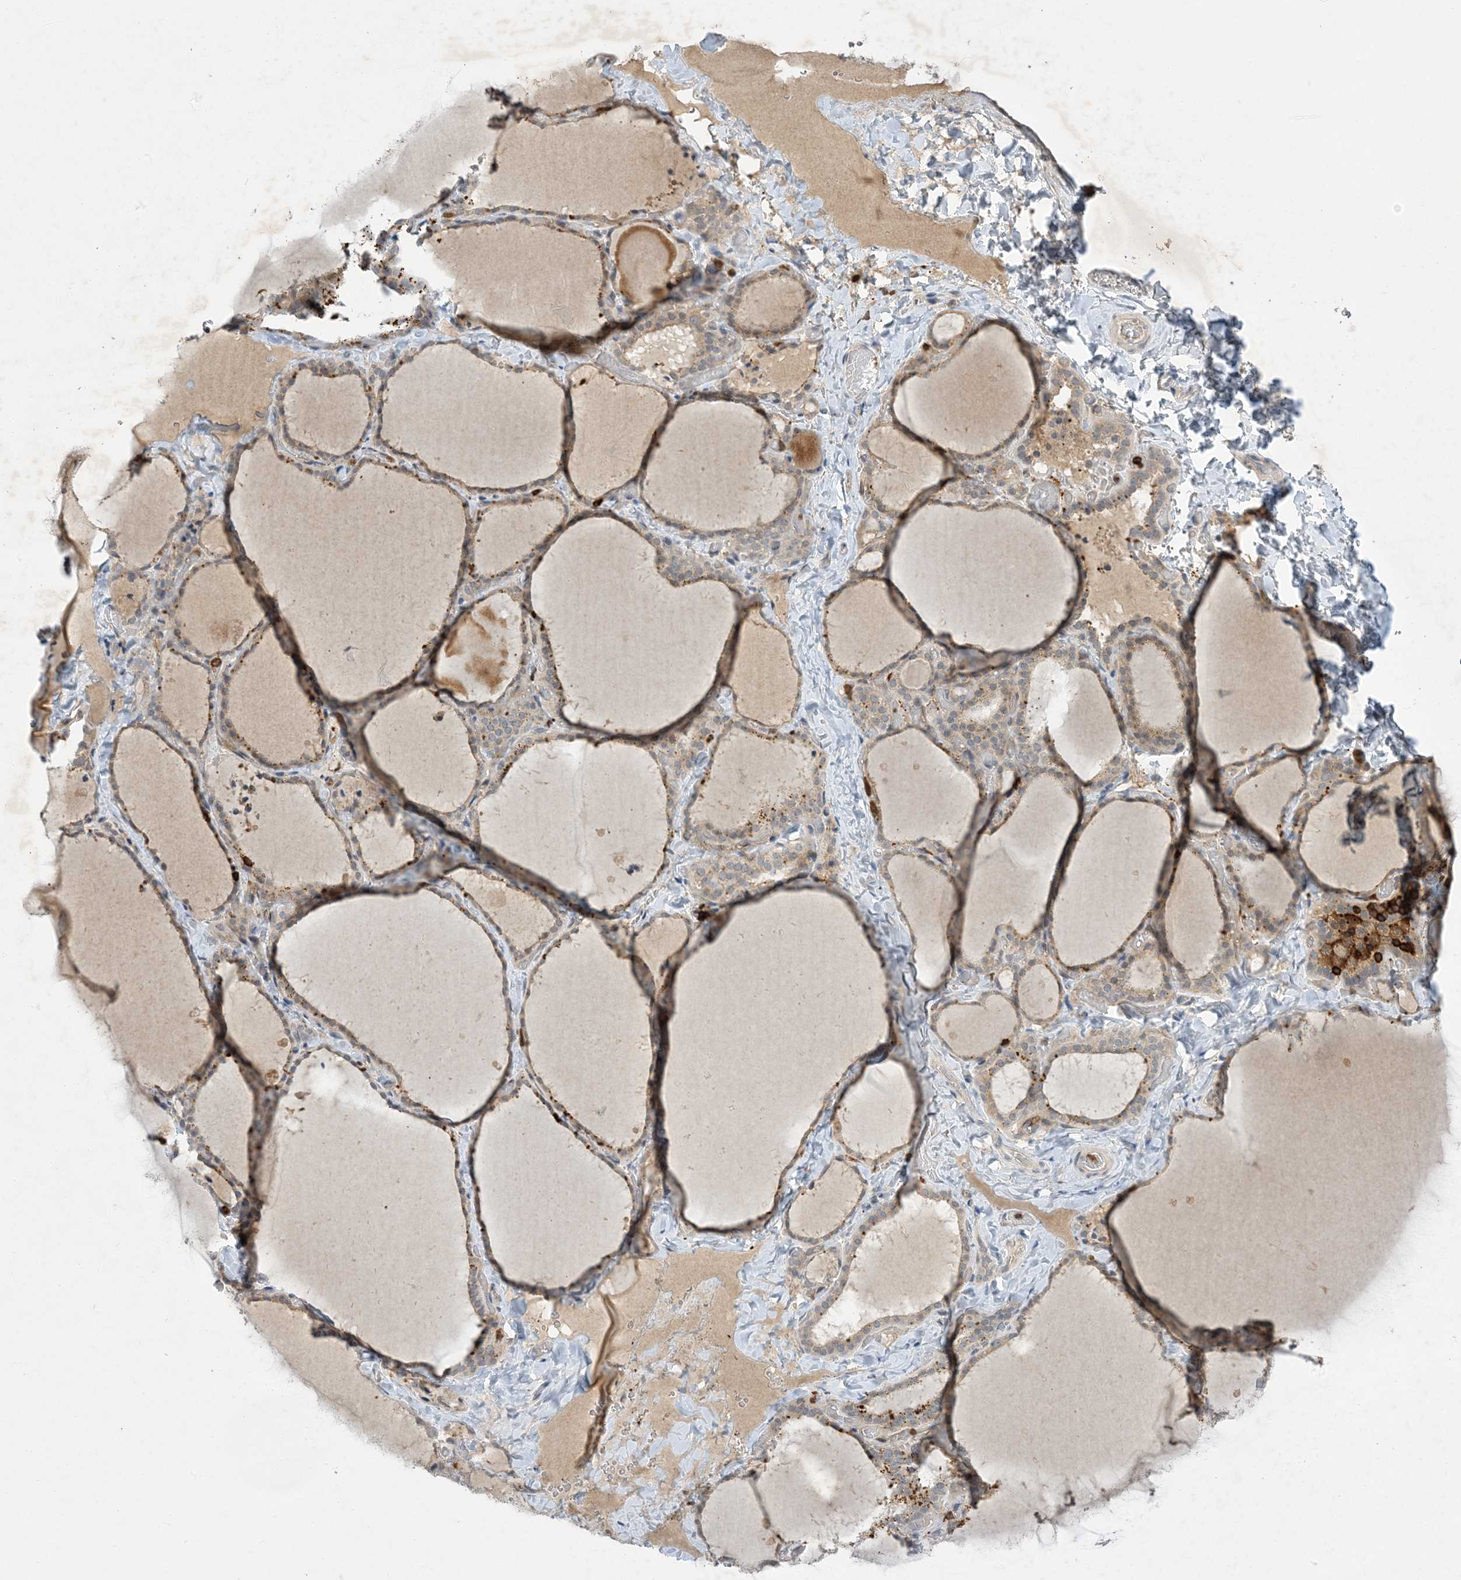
{"staining": {"intensity": "weak", "quantity": "25%-75%", "location": "cytoplasmic/membranous"}, "tissue": "thyroid gland", "cell_type": "Glandular cells", "image_type": "normal", "snomed": [{"axis": "morphology", "description": "Normal tissue, NOS"}, {"axis": "topography", "description": "Thyroid gland"}], "caption": "The photomicrograph demonstrates immunohistochemical staining of normal thyroid gland. There is weak cytoplasmic/membranous positivity is present in about 25%-75% of glandular cells. The staining is performed using DAB brown chromogen to label protein expression. The nuclei are counter-stained blue using hematoxylin.", "gene": "AK9", "patient": {"sex": "female", "age": 22}}